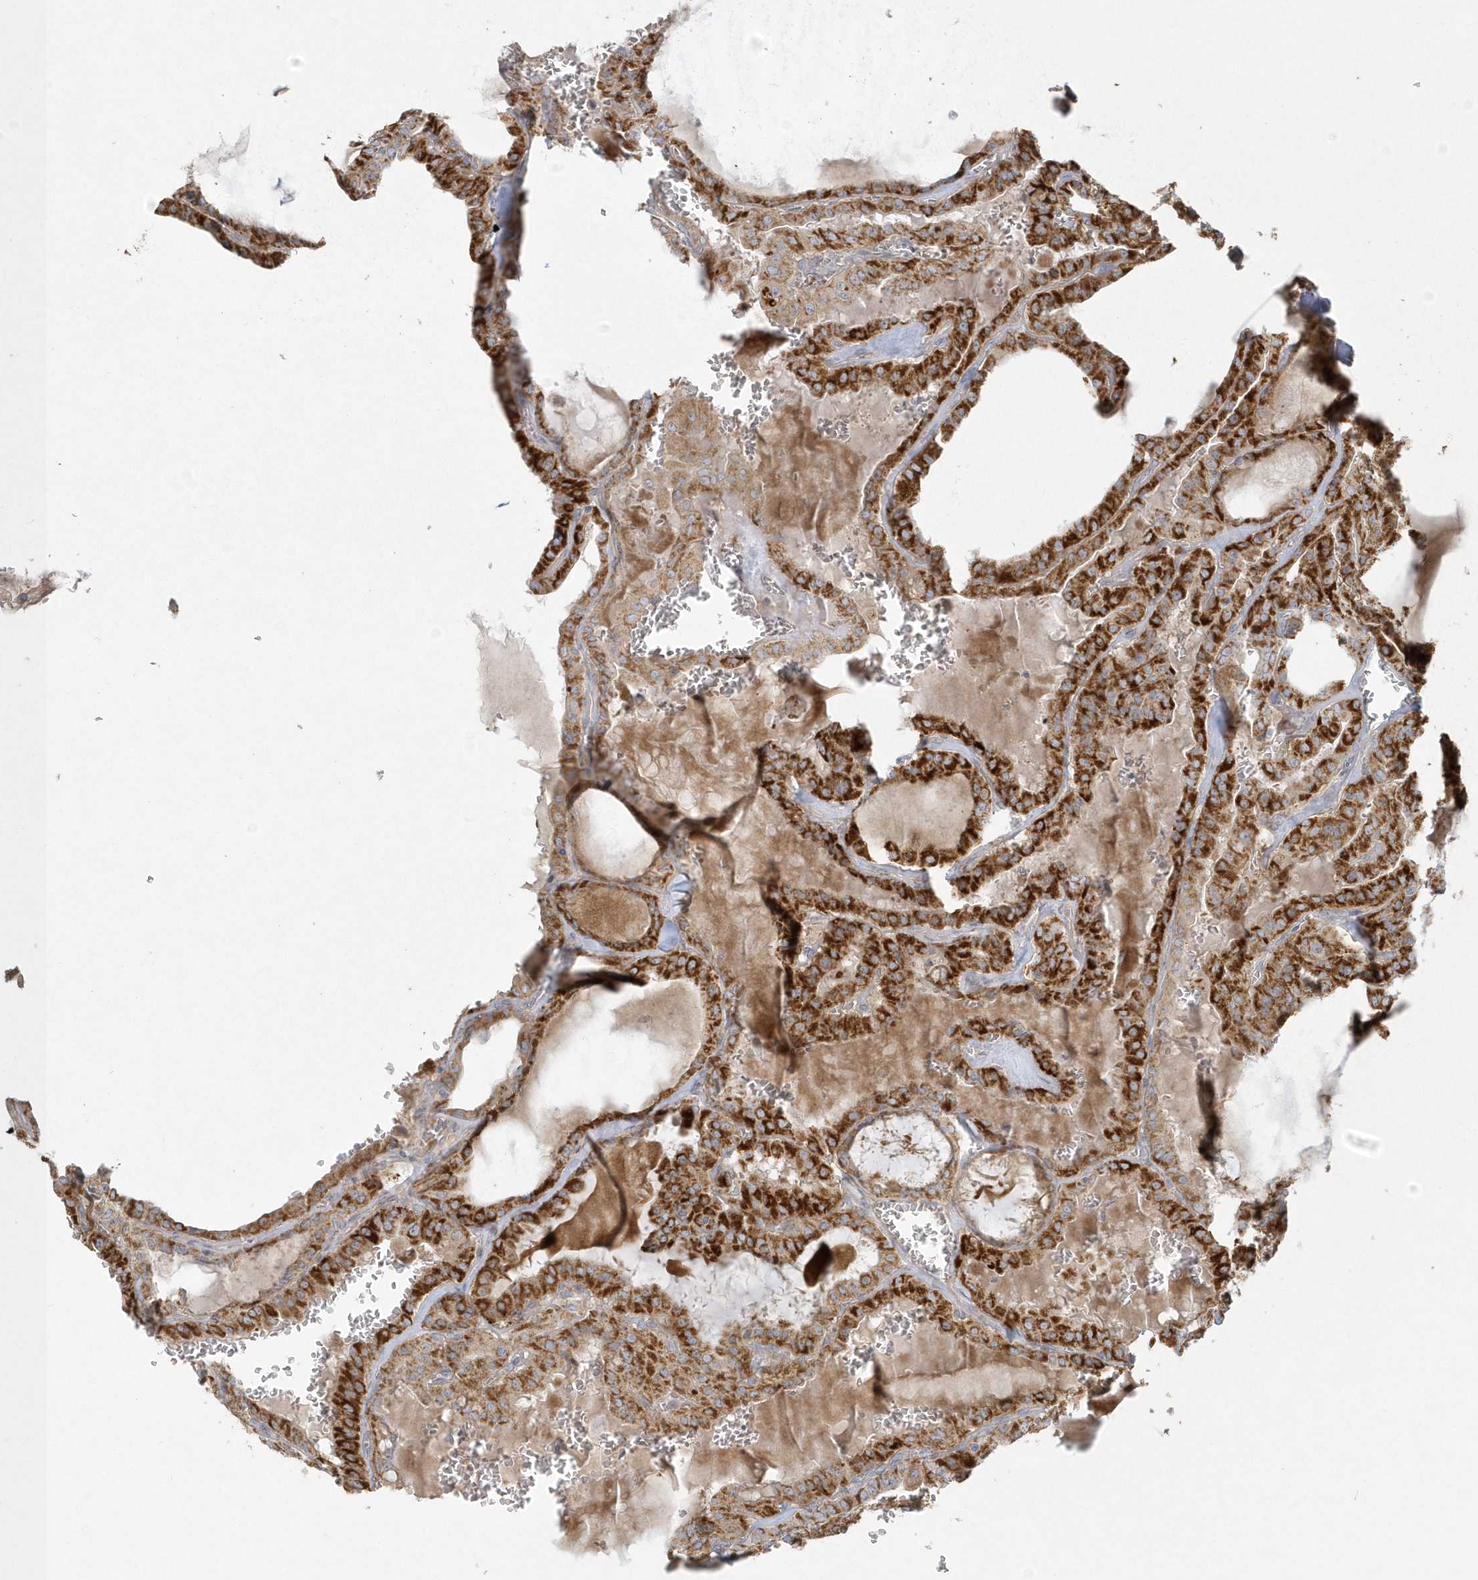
{"staining": {"intensity": "strong", "quantity": ">75%", "location": "cytoplasmic/membranous"}, "tissue": "thyroid cancer", "cell_type": "Tumor cells", "image_type": "cancer", "snomed": [{"axis": "morphology", "description": "Papillary adenocarcinoma, NOS"}, {"axis": "topography", "description": "Thyroid gland"}], "caption": "Tumor cells reveal high levels of strong cytoplasmic/membranous expression in about >75% of cells in human thyroid cancer (papillary adenocarcinoma).", "gene": "BLTP3A", "patient": {"sex": "male", "age": 52}}